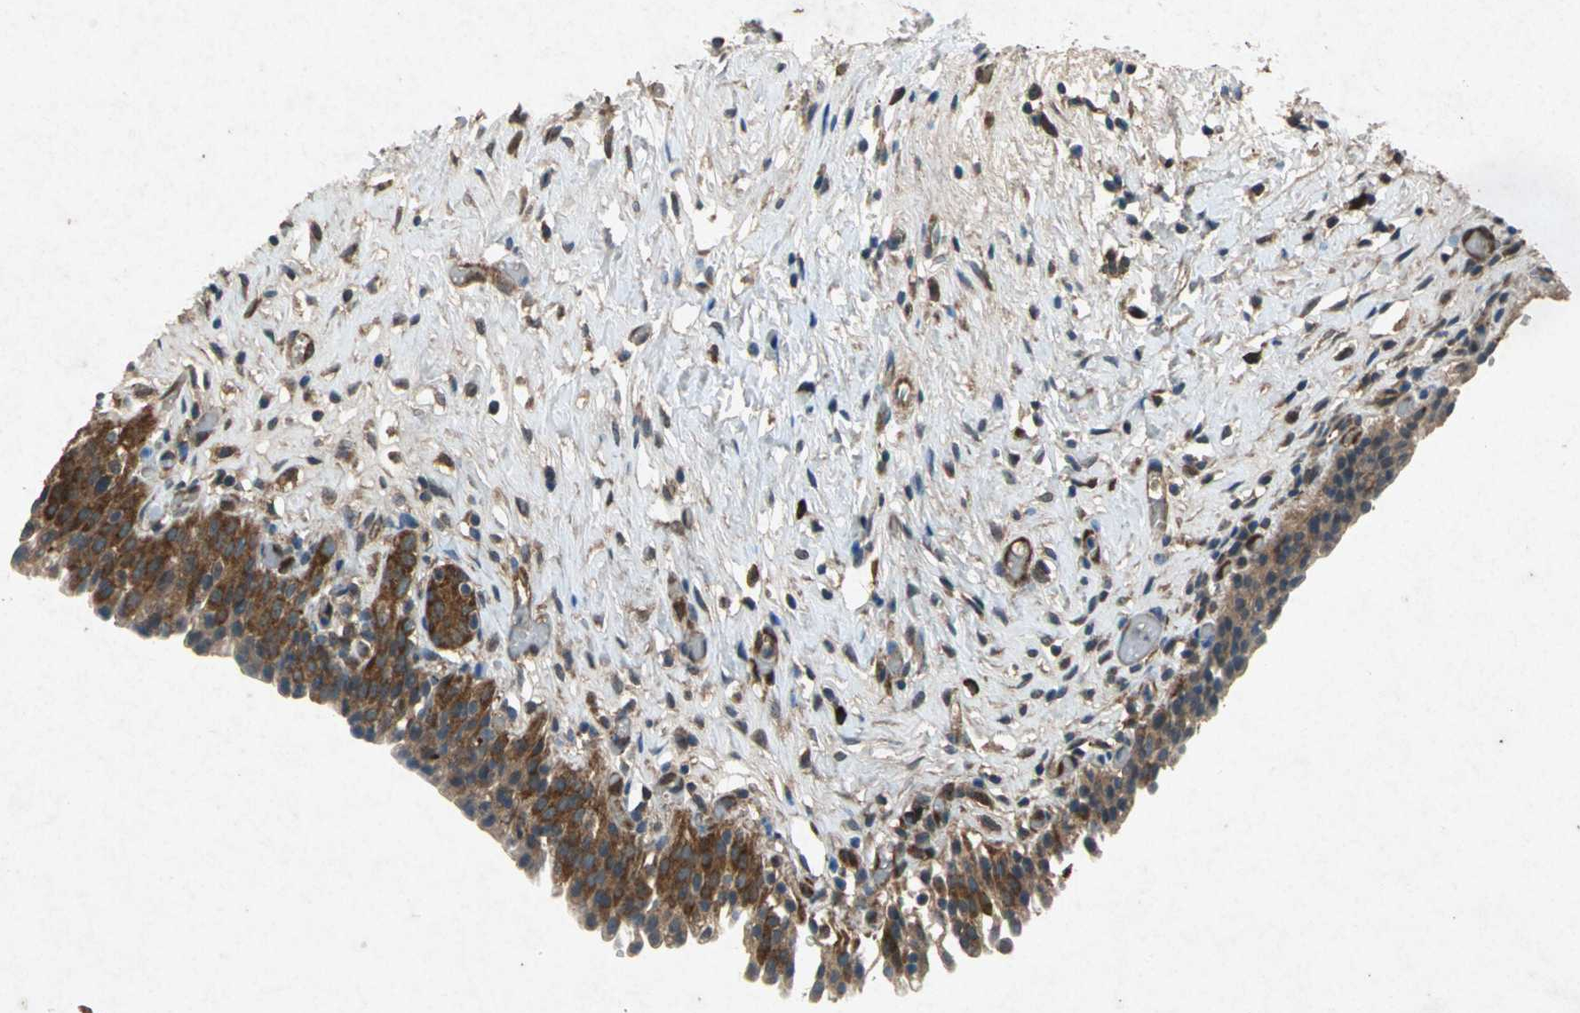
{"staining": {"intensity": "strong", "quantity": ">75%", "location": "cytoplasmic/membranous"}, "tissue": "urinary bladder", "cell_type": "Urothelial cells", "image_type": "normal", "snomed": [{"axis": "morphology", "description": "Normal tissue, NOS"}, {"axis": "topography", "description": "Urinary bladder"}], "caption": "Urothelial cells exhibit high levels of strong cytoplasmic/membranous positivity in approximately >75% of cells in unremarkable human urinary bladder.", "gene": "HSP90AB1", "patient": {"sex": "male", "age": 51}}